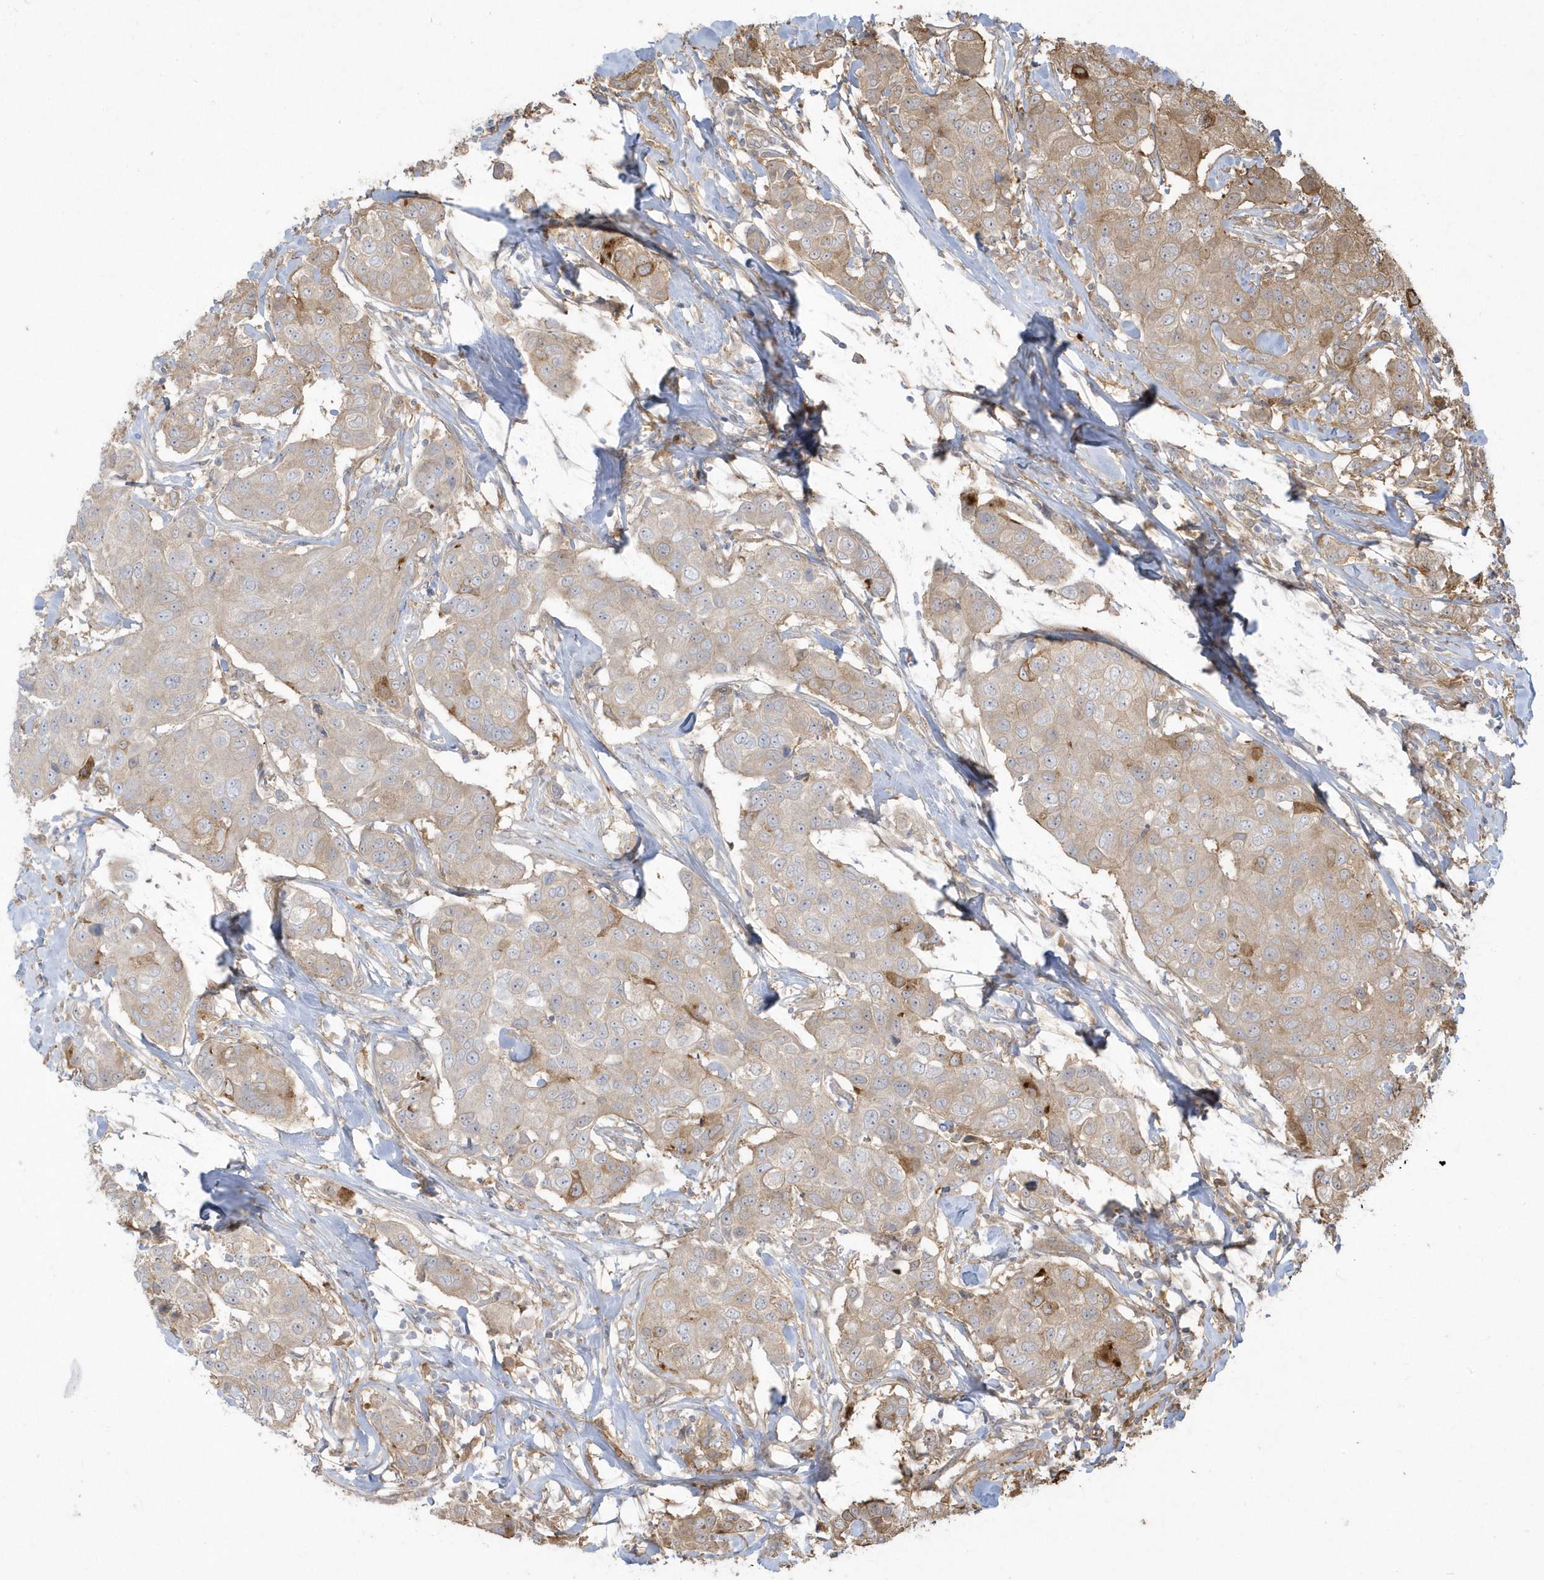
{"staining": {"intensity": "moderate", "quantity": ">75%", "location": "cytoplasmic/membranous"}, "tissue": "breast cancer", "cell_type": "Tumor cells", "image_type": "cancer", "snomed": [{"axis": "morphology", "description": "Duct carcinoma"}, {"axis": "topography", "description": "Breast"}], "caption": "Tumor cells exhibit moderate cytoplasmic/membranous staining in approximately >75% of cells in breast intraductal carcinoma.", "gene": "HNMT", "patient": {"sex": "female", "age": 80}}